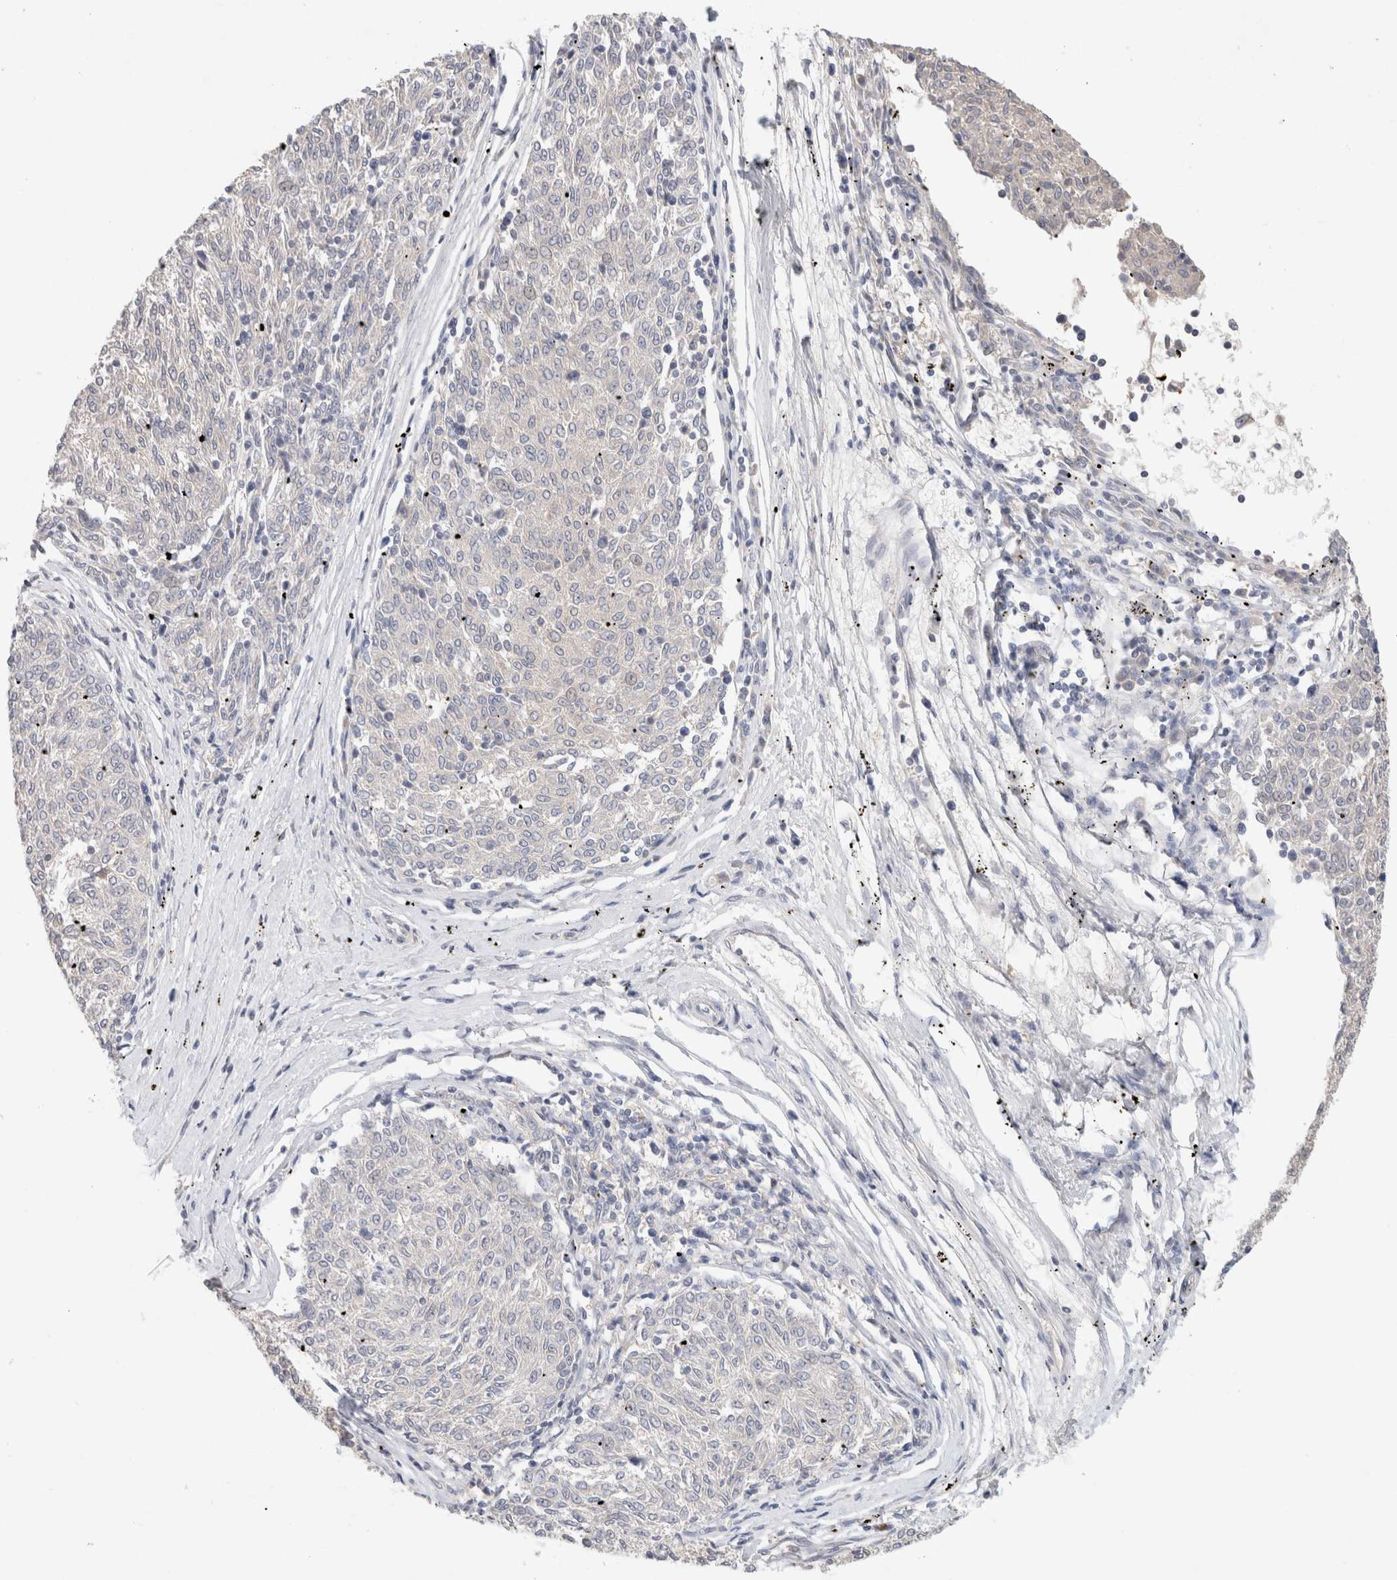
{"staining": {"intensity": "negative", "quantity": "none", "location": "none"}, "tissue": "melanoma", "cell_type": "Tumor cells", "image_type": "cancer", "snomed": [{"axis": "morphology", "description": "Malignant melanoma, NOS"}, {"axis": "topography", "description": "Skin"}], "caption": "The histopathology image displays no staining of tumor cells in melanoma.", "gene": "MPP2", "patient": {"sex": "female", "age": 72}}